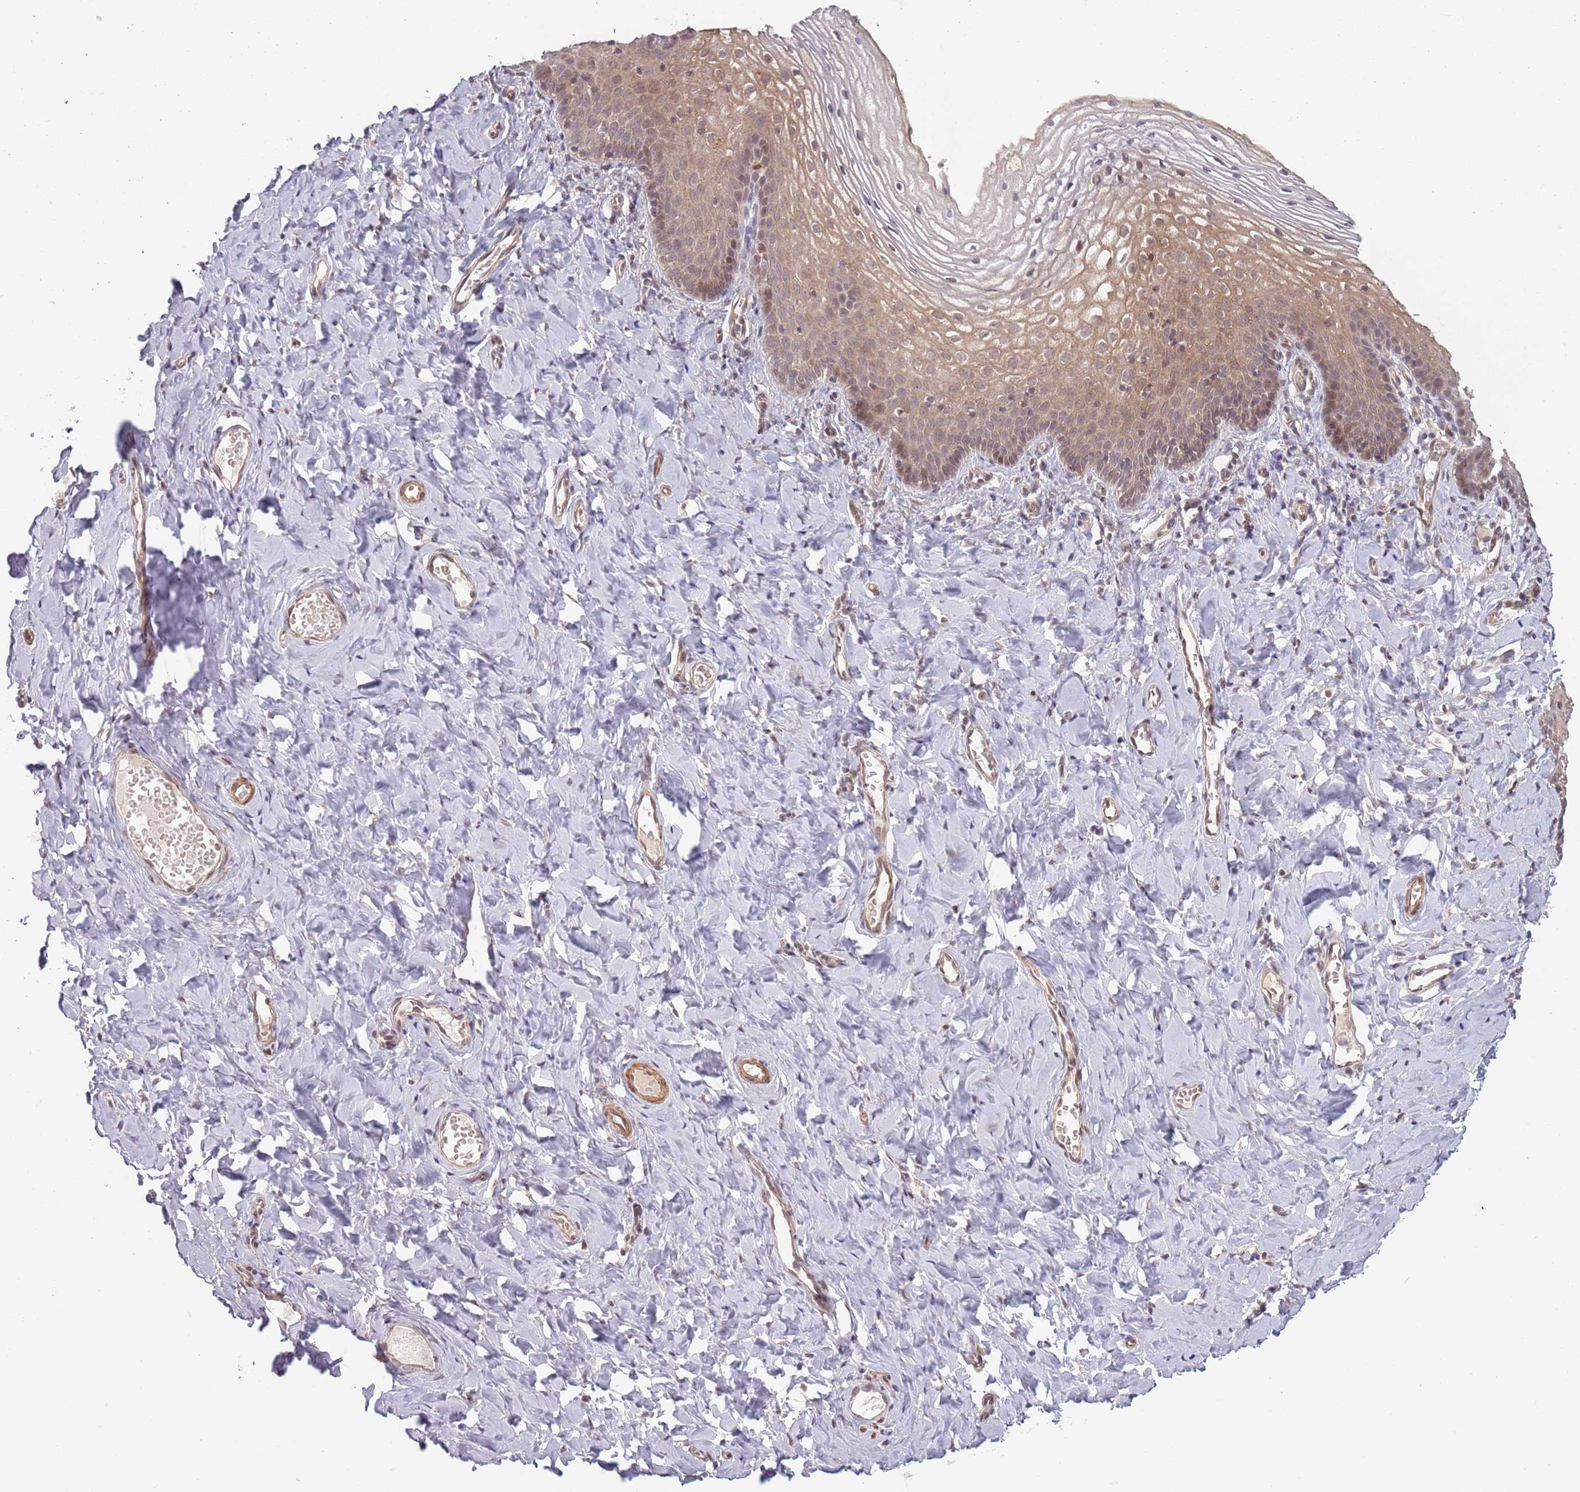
{"staining": {"intensity": "weak", "quantity": "25%-75%", "location": "cytoplasmic/membranous,nuclear"}, "tissue": "vagina", "cell_type": "Squamous epithelial cells", "image_type": "normal", "snomed": [{"axis": "morphology", "description": "Normal tissue, NOS"}, {"axis": "topography", "description": "Vagina"}], "caption": "About 25%-75% of squamous epithelial cells in benign vagina show weak cytoplasmic/membranous,nuclear protein staining as visualized by brown immunohistochemical staining.", "gene": "CCDC154", "patient": {"sex": "female", "age": 60}}